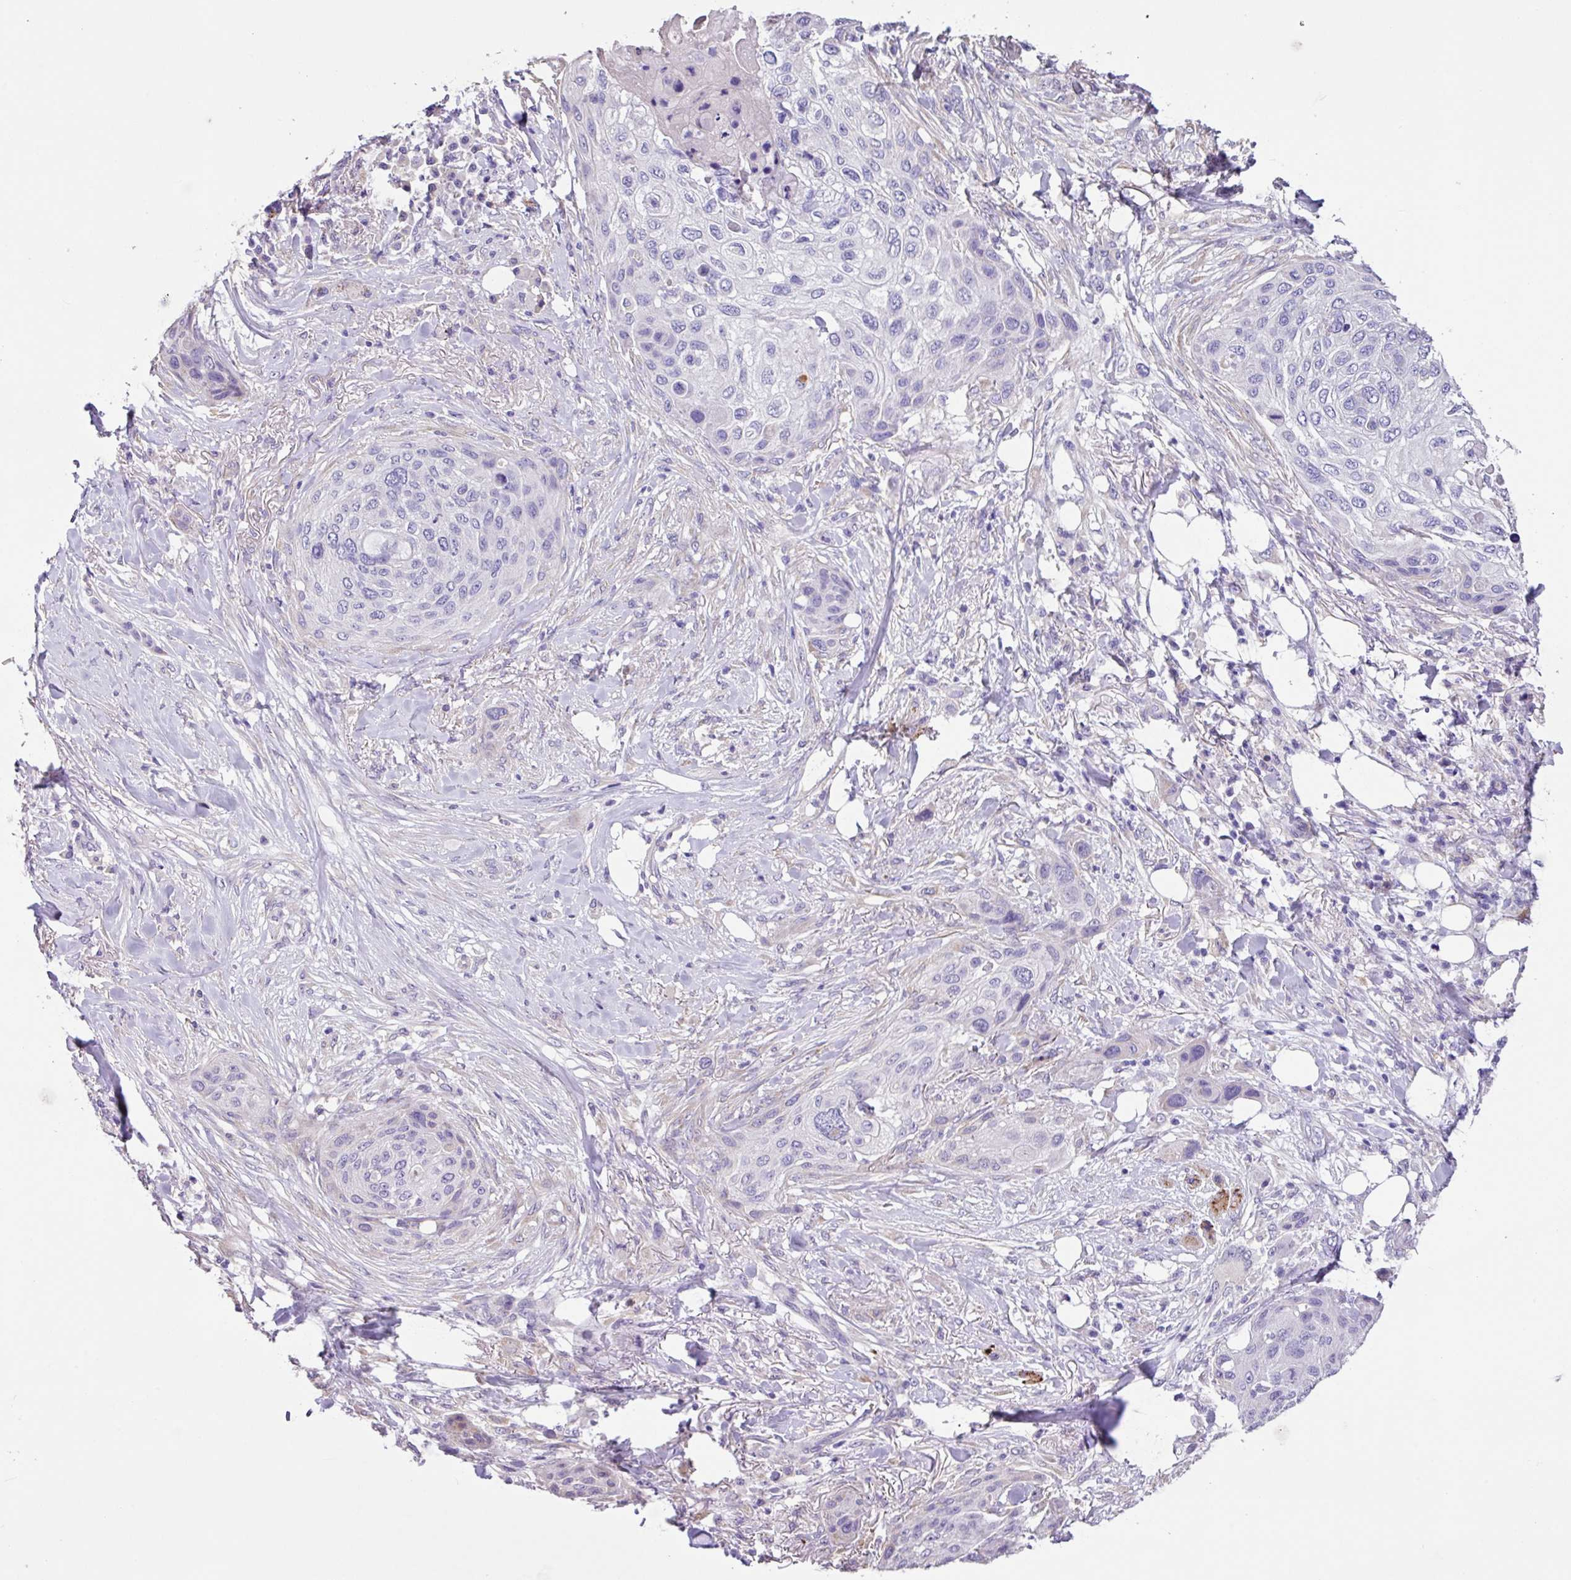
{"staining": {"intensity": "negative", "quantity": "none", "location": "none"}, "tissue": "skin cancer", "cell_type": "Tumor cells", "image_type": "cancer", "snomed": [{"axis": "morphology", "description": "Squamous cell carcinoma, NOS"}, {"axis": "topography", "description": "Skin"}], "caption": "High magnification brightfield microscopy of squamous cell carcinoma (skin) stained with DAB (3,3'-diaminobenzidine) (brown) and counterstained with hematoxylin (blue): tumor cells show no significant staining.", "gene": "ZG16", "patient": {"sex": "female", "age": 87}}